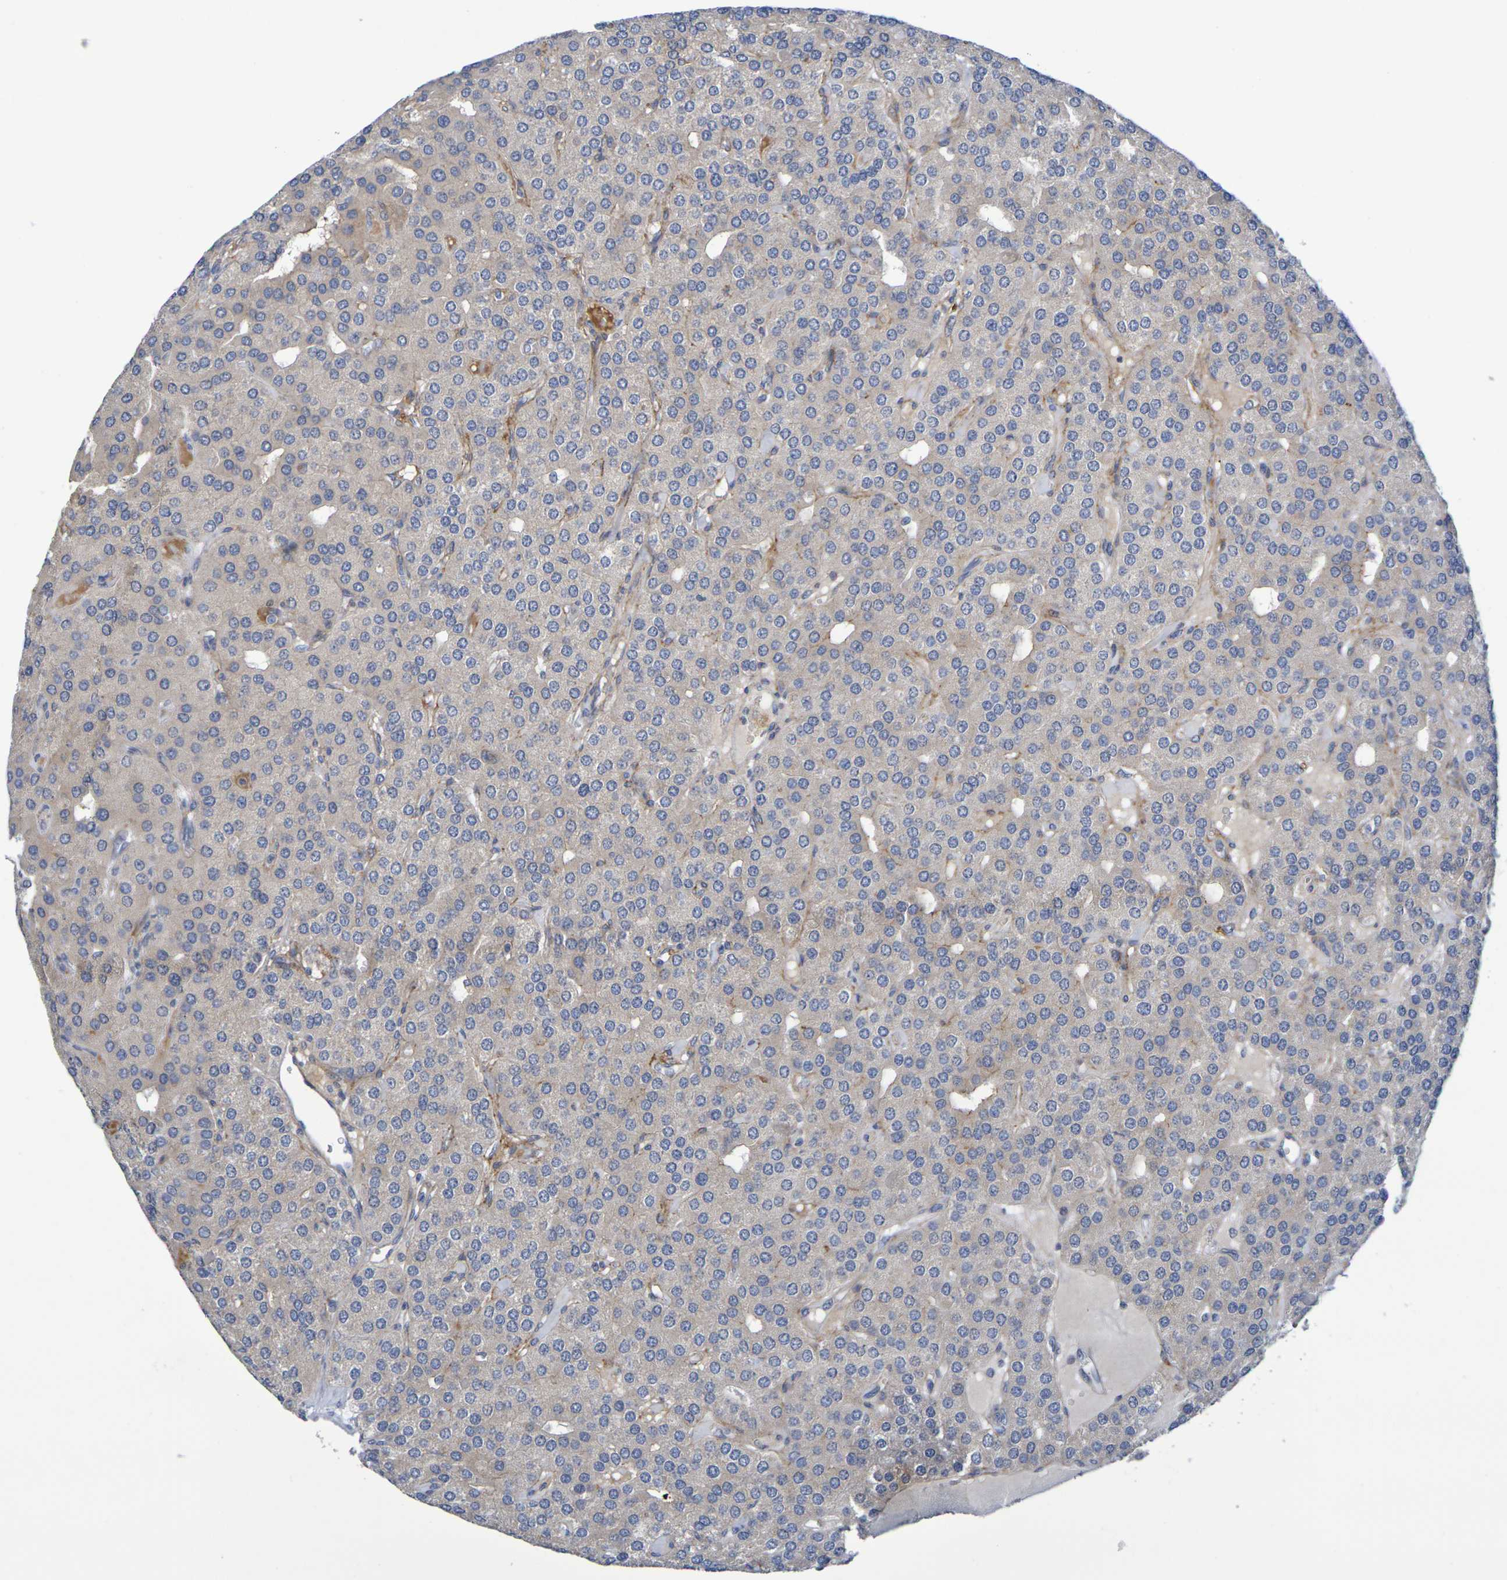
{"staining": {"intensity": "weak", "quantity": "<25%", "location": "cytoplasmic/membranous"}, "tissue": "parathyroid gland", "cell_type": "Glandular cells", "image_type": "normal", "snomed": [{"axis": "morphology", "description": "Normal tissue, NOS"}, {"axis": "morphology", "description": "Adenoma, NOS"}, {"axis": "topography", "description": "Parathyroid gland"}], "caption": "Immunohistochemical staining of unremarkable human parathyroid gland displays no significant staining in glandular cells. (DAB (3,3'-diaminobenzidine) immunohistochemistry (IHC) with hematoxylin counter stain).", "gene": "SDC4", "patient": {"sex": "female", "age": 86}}